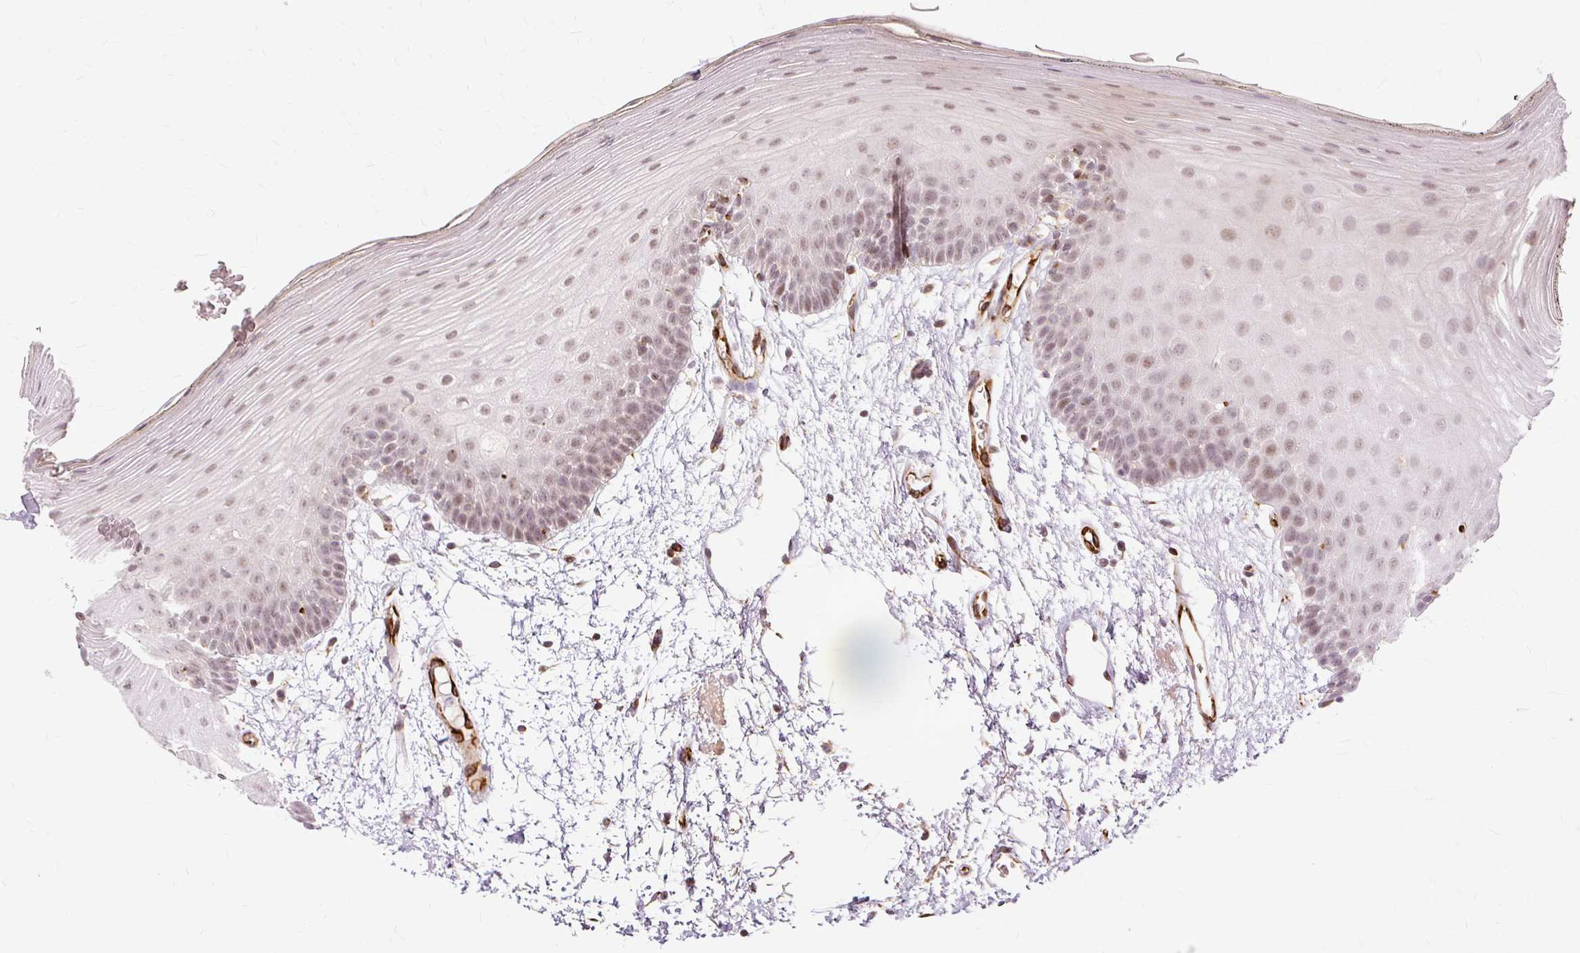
{"staining": {"intensity": "weak", "quantity": ">75%", "location": "nuclear"}, "tissue": "oral mucosa", "cell_type": "Squamous epithelial cells", "image_type": "normal", "snomed": [{"axis": "morphology", "description": "Normal tissue, NOS"}, {"axis": "morphology", "description": "Squamous cell carcinoma, NOS"}, {"axis": "topography", "description": "Oral tissue"}, {"axis": "topography", "description": "Head-Neck"}], "caption": "Immunohistochemistry of unremarkable oral mucosa shows low levels of weak nuclear staining in approximately >75% of squamous epithelial cells. (Stains: DAB in brown, nuclei in blue, Microscopy: brightfield microscopy at high magnification).", "gene": "MMACHC", "patient": {"sex": "female", "age": 81}}